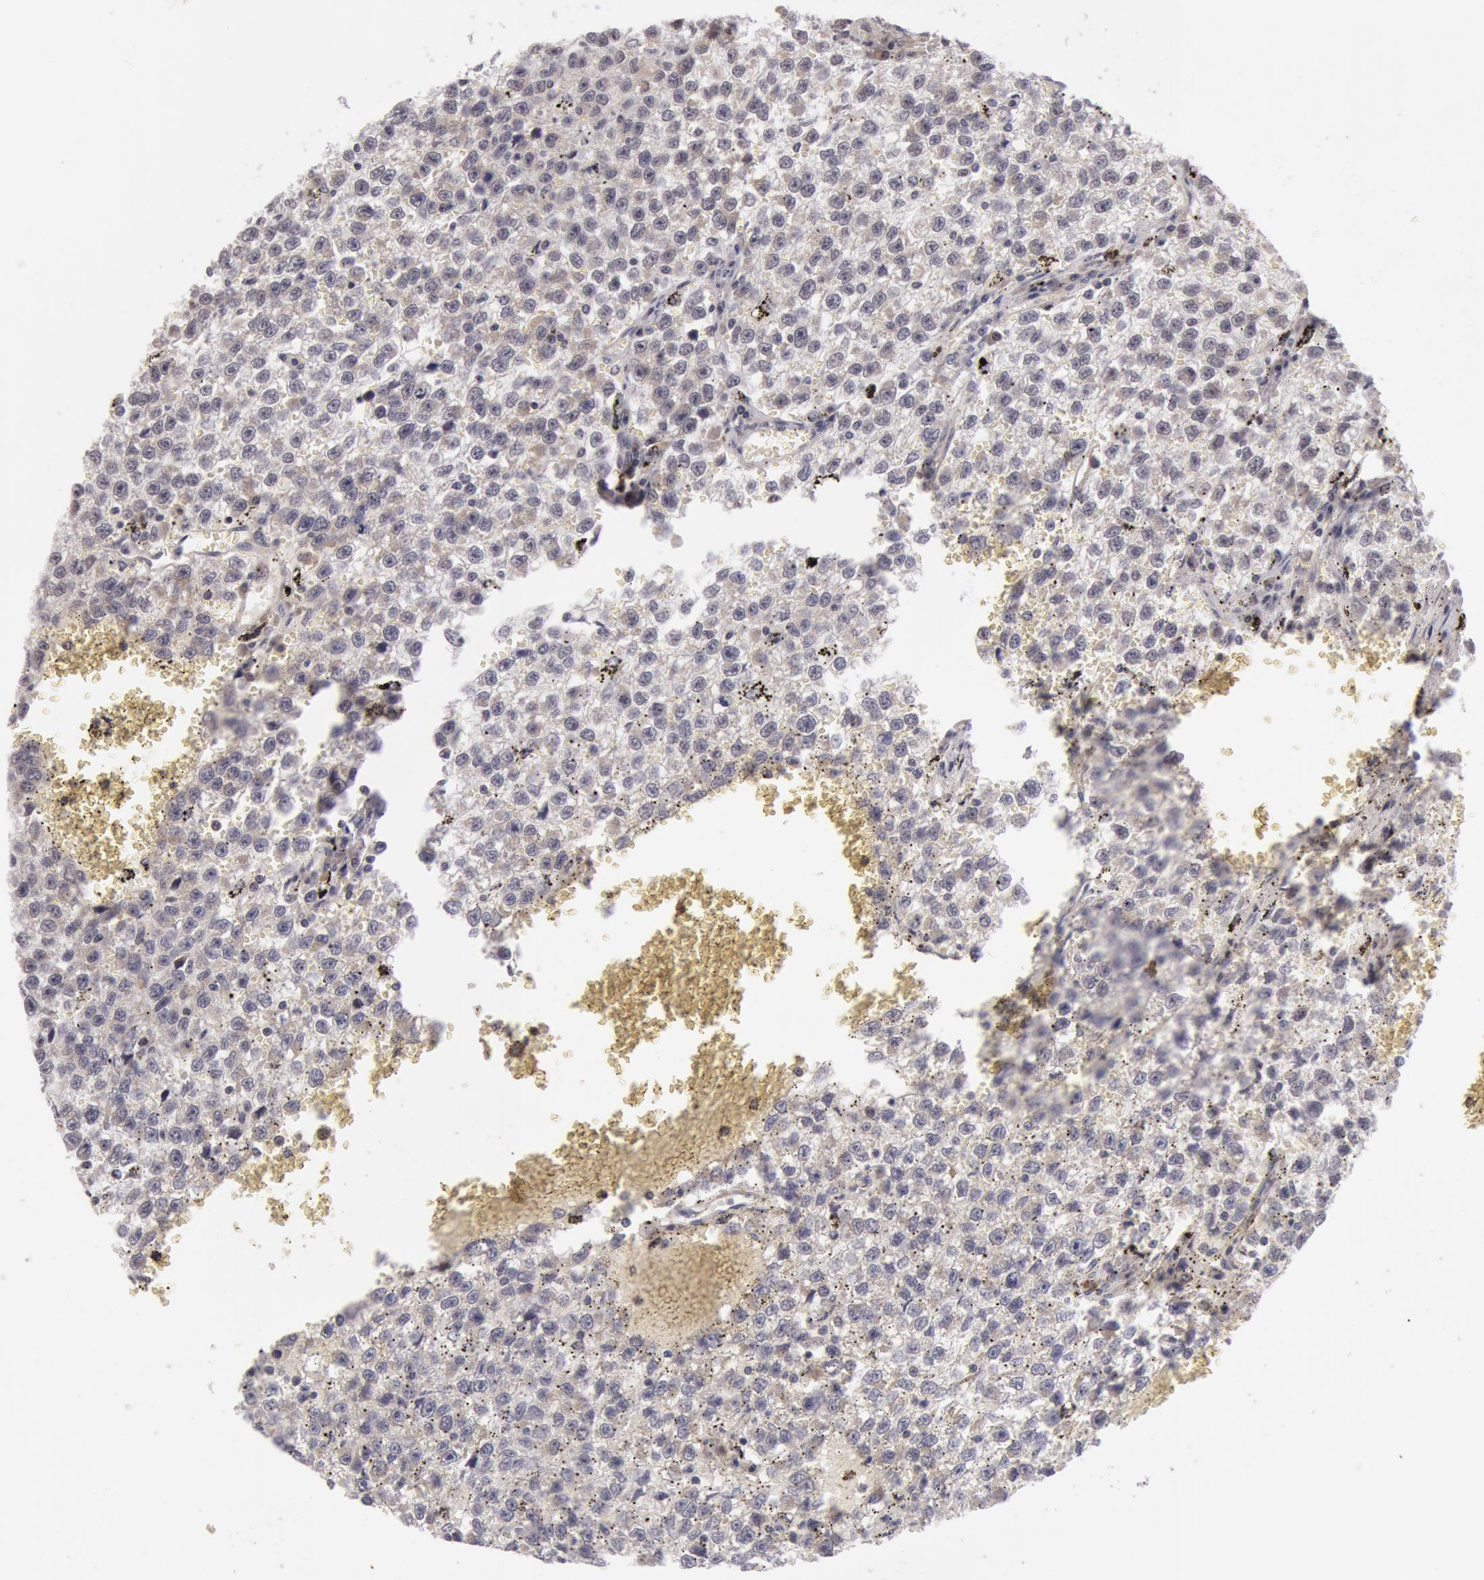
{"staining": {"intensity": "weak", "quantity": "25%-75%", "location": "cytoplasmic/membranous"}, "tissue": "testis cancer", "cell_type": "Tumor cells", "image_type": "cancer", "snomed": [{"axis": "morphology", "description": "Seminoma, NOS"}, {"axis": "topography", "description": "Testis"}], "caption": "Immunohistochemistry (IHC) micrograph of neoplastic tissue: testis cancer (seminoma) stained using IHC demonstrates low levels of weak protein expression localized specifically in the cytoplasmic/membranous of tumor cells, appearing as a cytoplasmic/membranous brown color.", "gene": "SYTL4", "patient": {"sex": "male", "age": 35}}